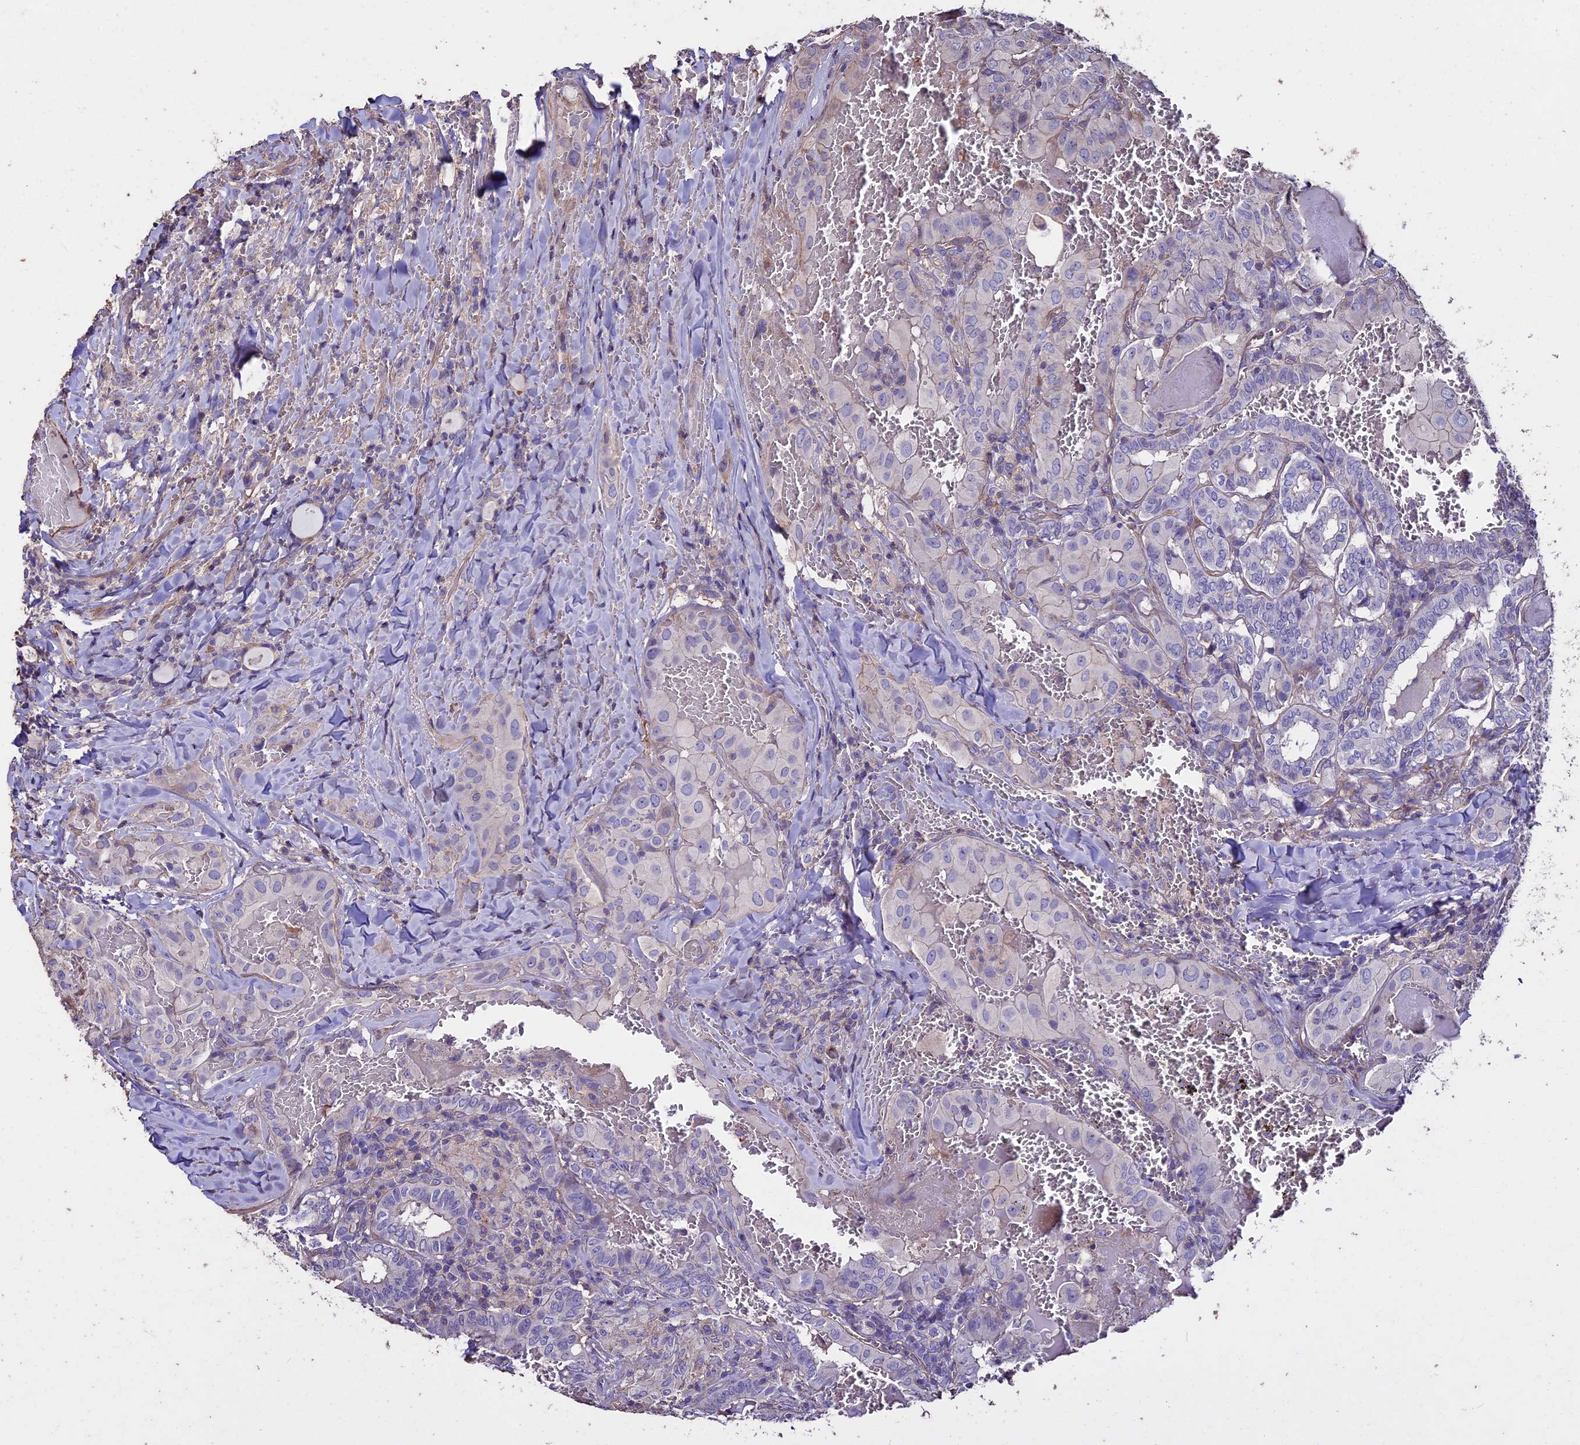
{"staining": {"intensity": "negative", "quantity": "none", "location": "none"}, "tissue": "thyroid cancer", "cell_type": "Tumor cells", "image_type": "cancer", "snomed": [{"axis": "morphology", "description": "Papillary adenocarcinoma, NOS"}, {"axis": "topography", "description": "Thyroid gland"}], "caption": "DAB immunohistochemical staining of human thyroid cancer reveals no significant expression in tumor cells.", "gene": "USB1", "patient": {"sex": "female", "age": 72}}